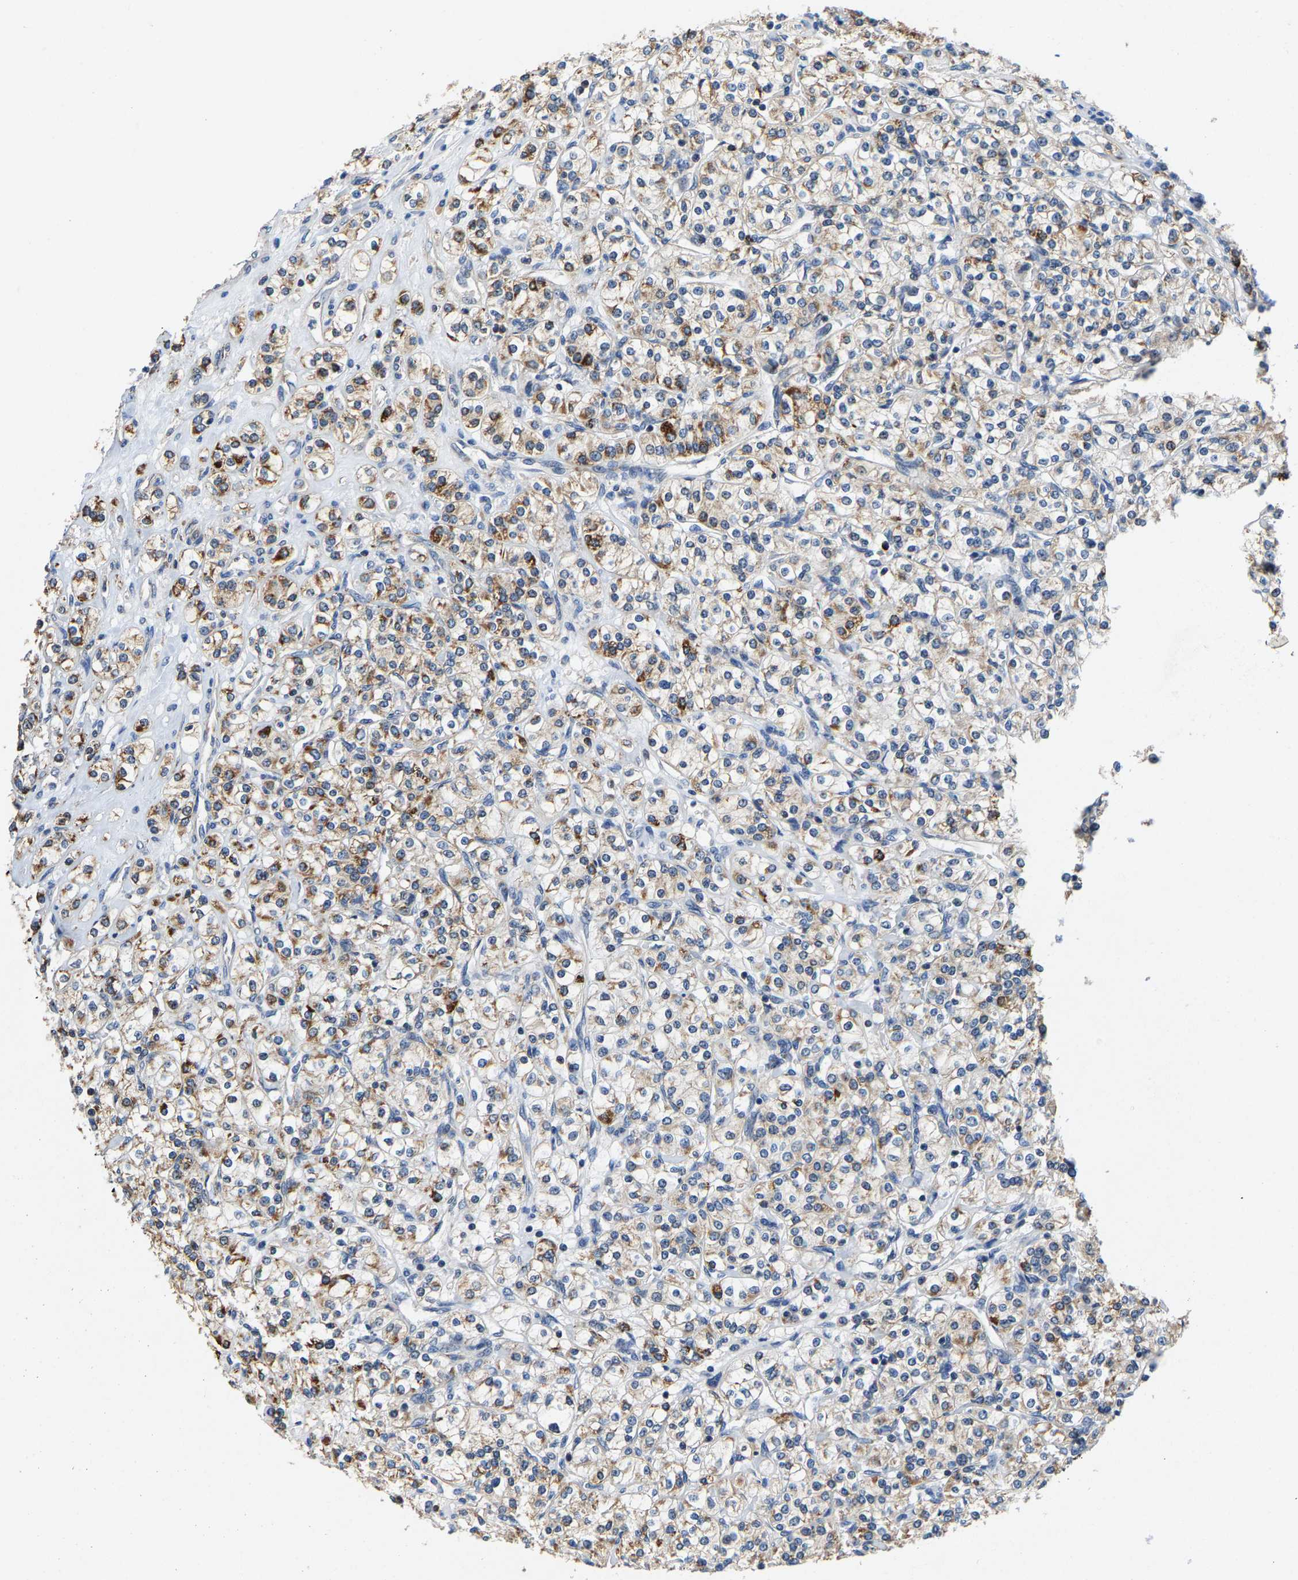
{"staining": {"intensity": "moderate", "quantity": "25%-75%", "location": "cytoplasmic/membranous"}, "tissue": "renal cancer", "cell_type": "Tumor cells", "image_type": "cancer", "snomed": [{"axis": "morphology", "description": "Adenocarcinoma, NOS"}, {"axis": "topography", "description": "Kidney"}], "caption": "DAB (3,3'-diaminobenzidine) immunohistochemical staining of human renal cancer displays moderate cytoplasmic/membranous protein positivity in about 25%-75% of tumor cells. (brown staining indicates protein expression, while blue staining denotes nuclei).", "gene": "SHMT2", "patient": {"sex": "male", "age": 77}}